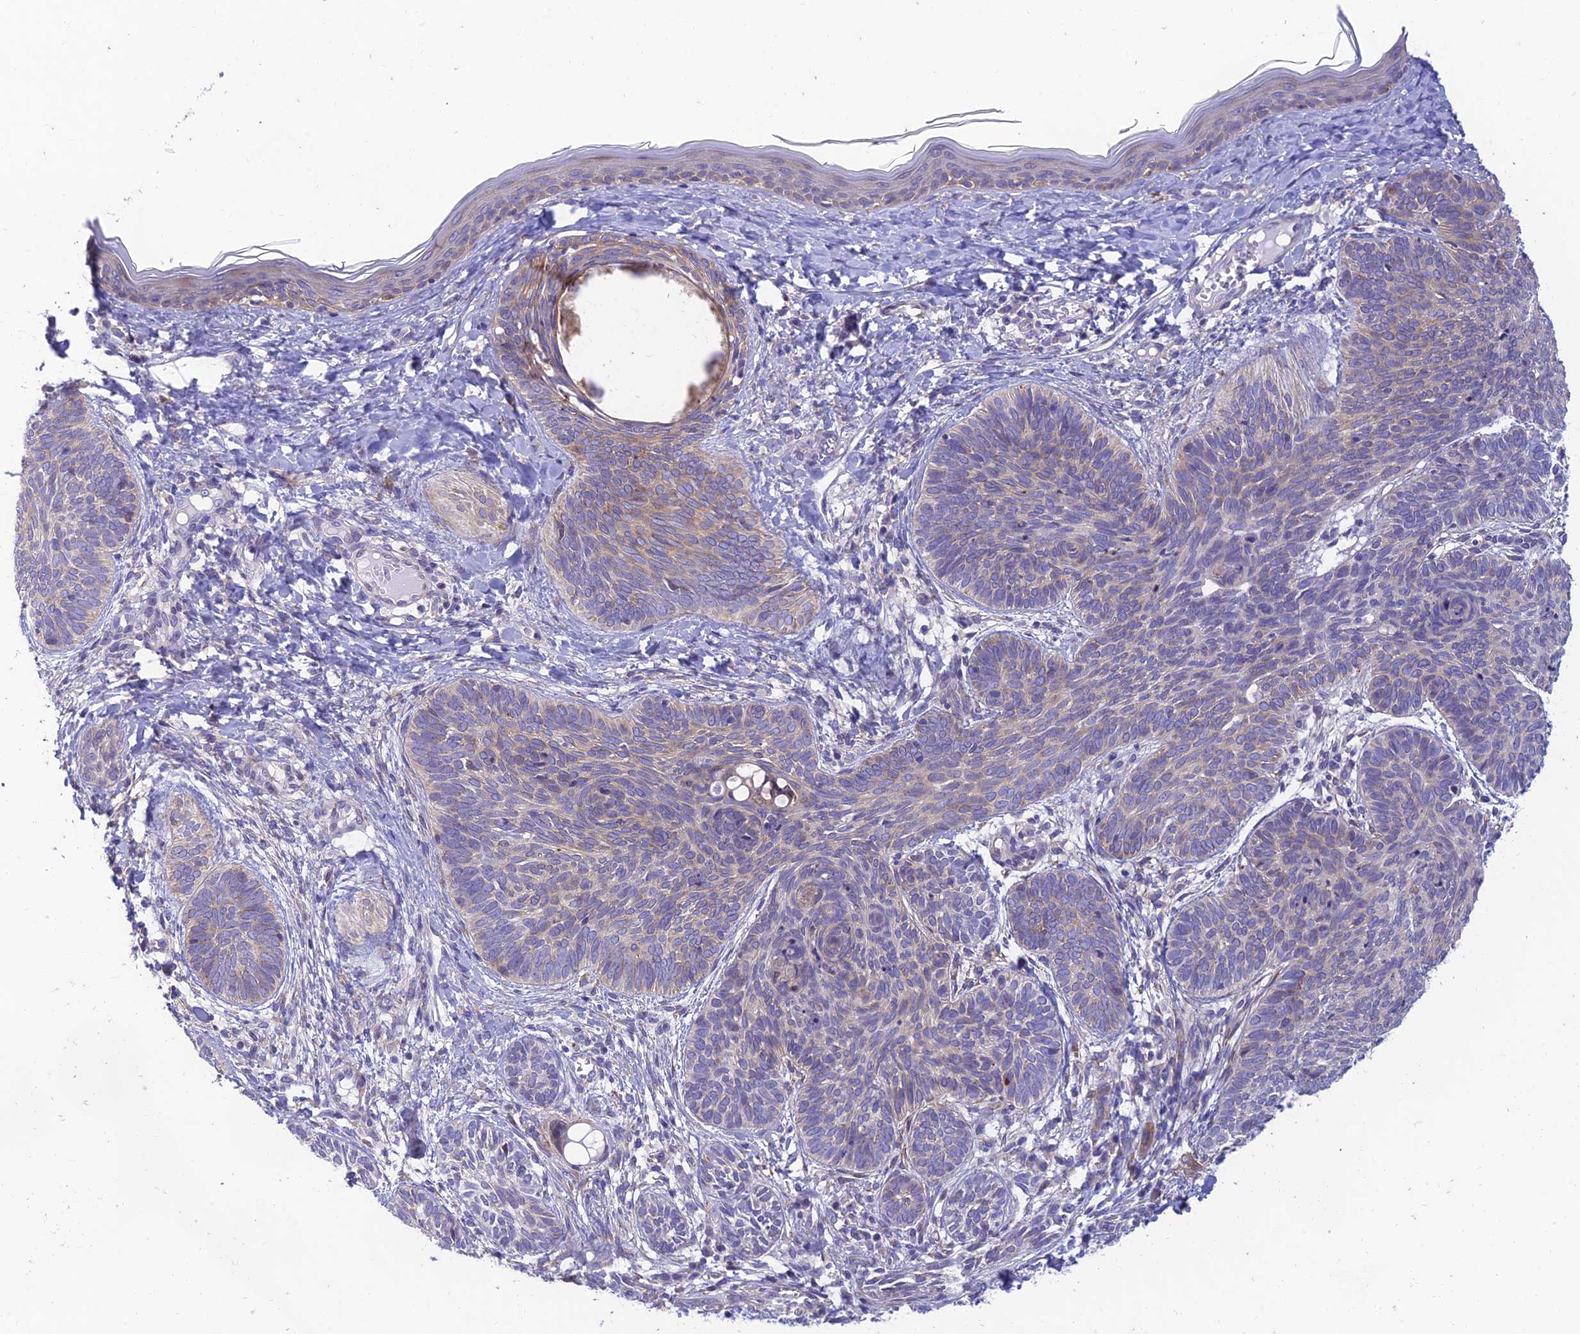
{"staining": {"intensity": "weak", "quantity": "<25%", "location": "cytoplasmic/membranous"}, "tissue": "skin cancer", "cell_type": "Tumor cells", "image_type": "cancer", "snomed": [{"axis": "morphology", "description": "Basal cell carcinoma"}, {"axis": "topography", "description": "Skin"}], "caption": "Immunohistochemistry (IHC) image of skin cancer stained for a protein (brown), which reveals no expression in tumor cells. The staining was performed using DAB to visualize the protein expression in brown, while the nuclei were stained in blue with hematoxylin (Magnification: 20x).", "gene": "PTCD2", "patient": {"sex": "female", "age": 81}}